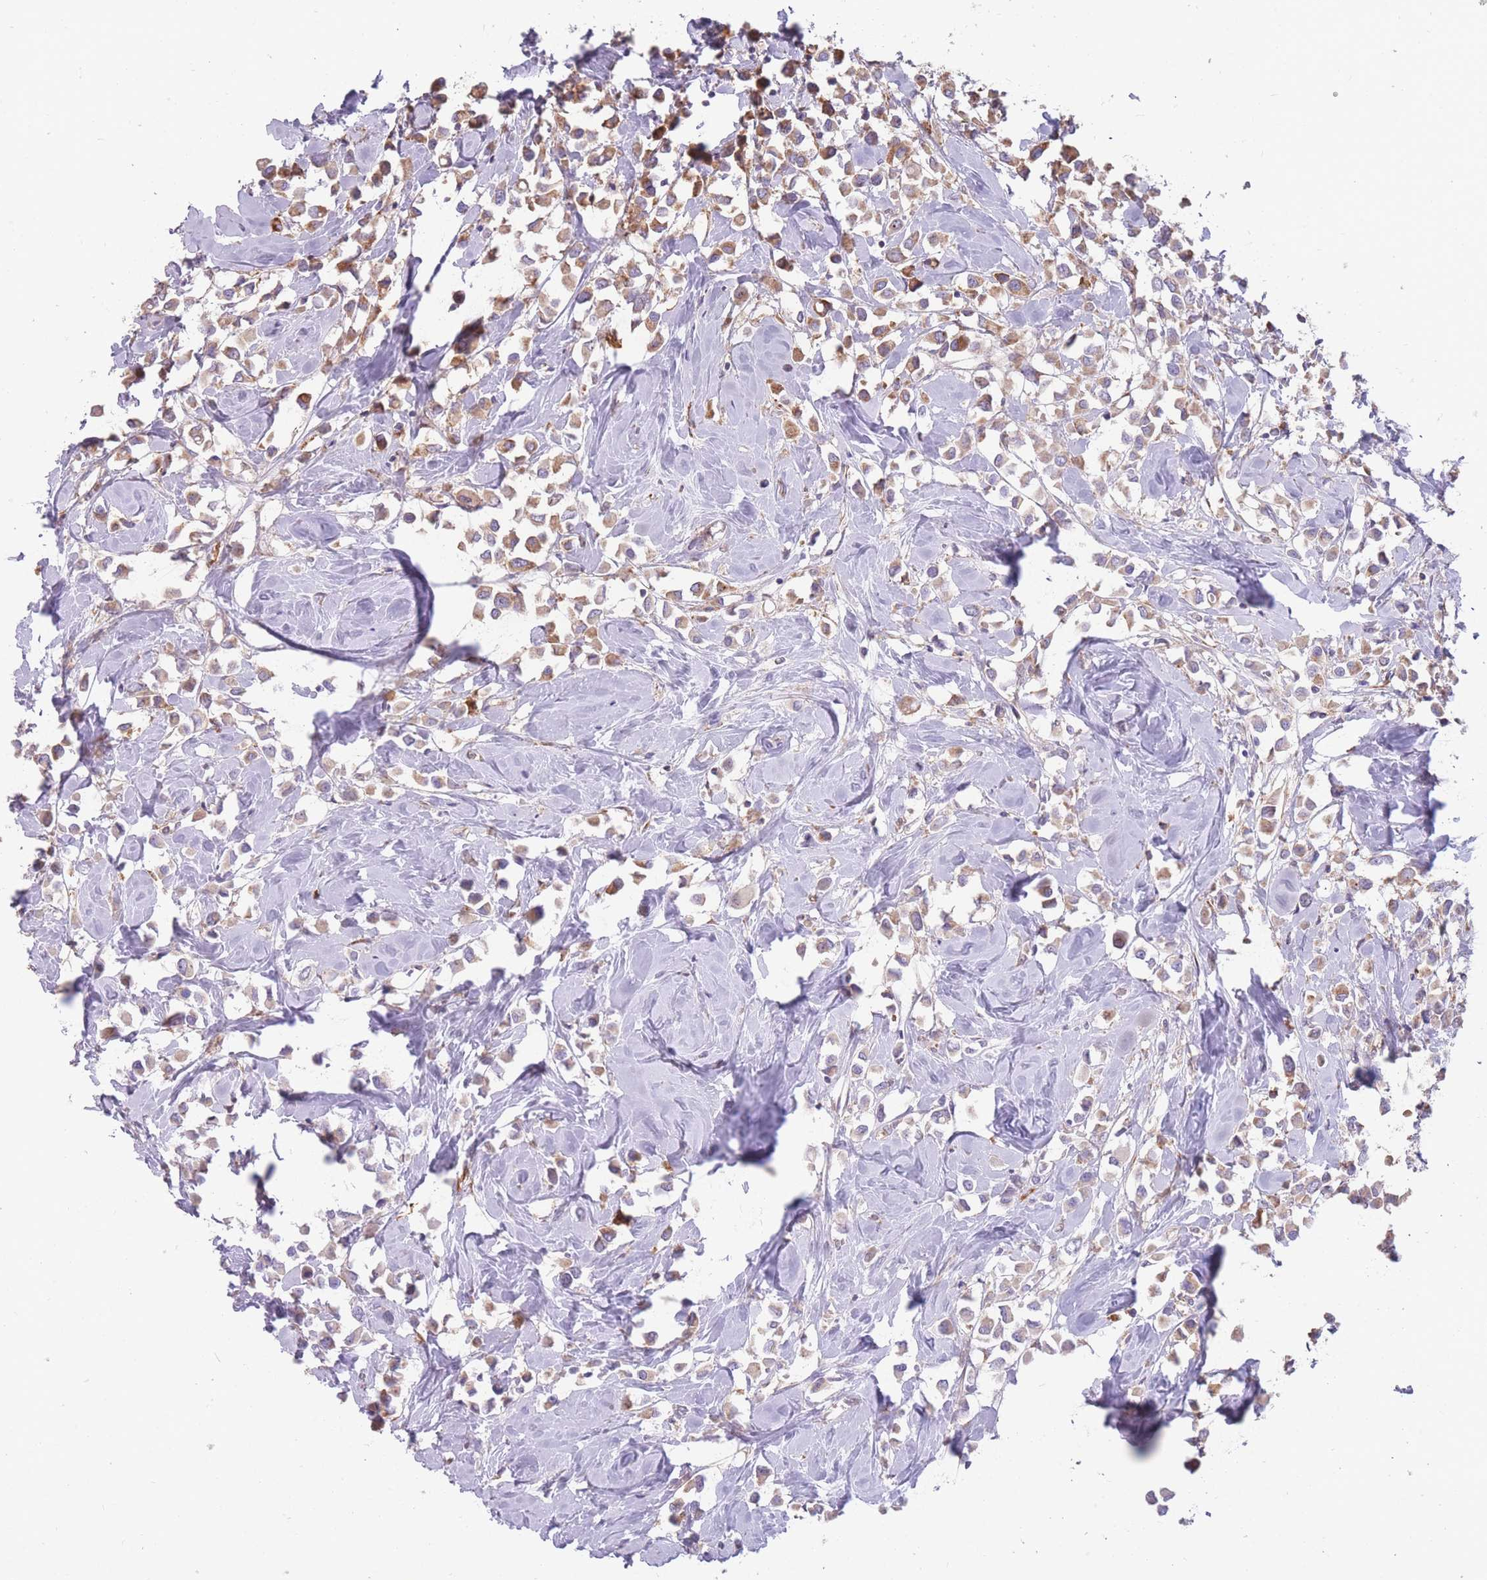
{"staining": {"intensity": "moderate", "quantity": "25%-75%", "location": "cytoplasmic/membranous"}, "tissue": "breast cancer", "cell_type": "Tumor cells", "image_type": "cancer", "snomed": [{"axis": "morphology", "description": "Duct carcinoma"}, {"axis": "topography", "description": "Breast"}], "caption": "The photomicrograph reveals a brown stain indicating the presence of a protein in the cytoplasmic/membranous of tumor cells in breast cancer.", "gene": "TRAPPC5", "patient": {"sex": "female", "age": 61}}